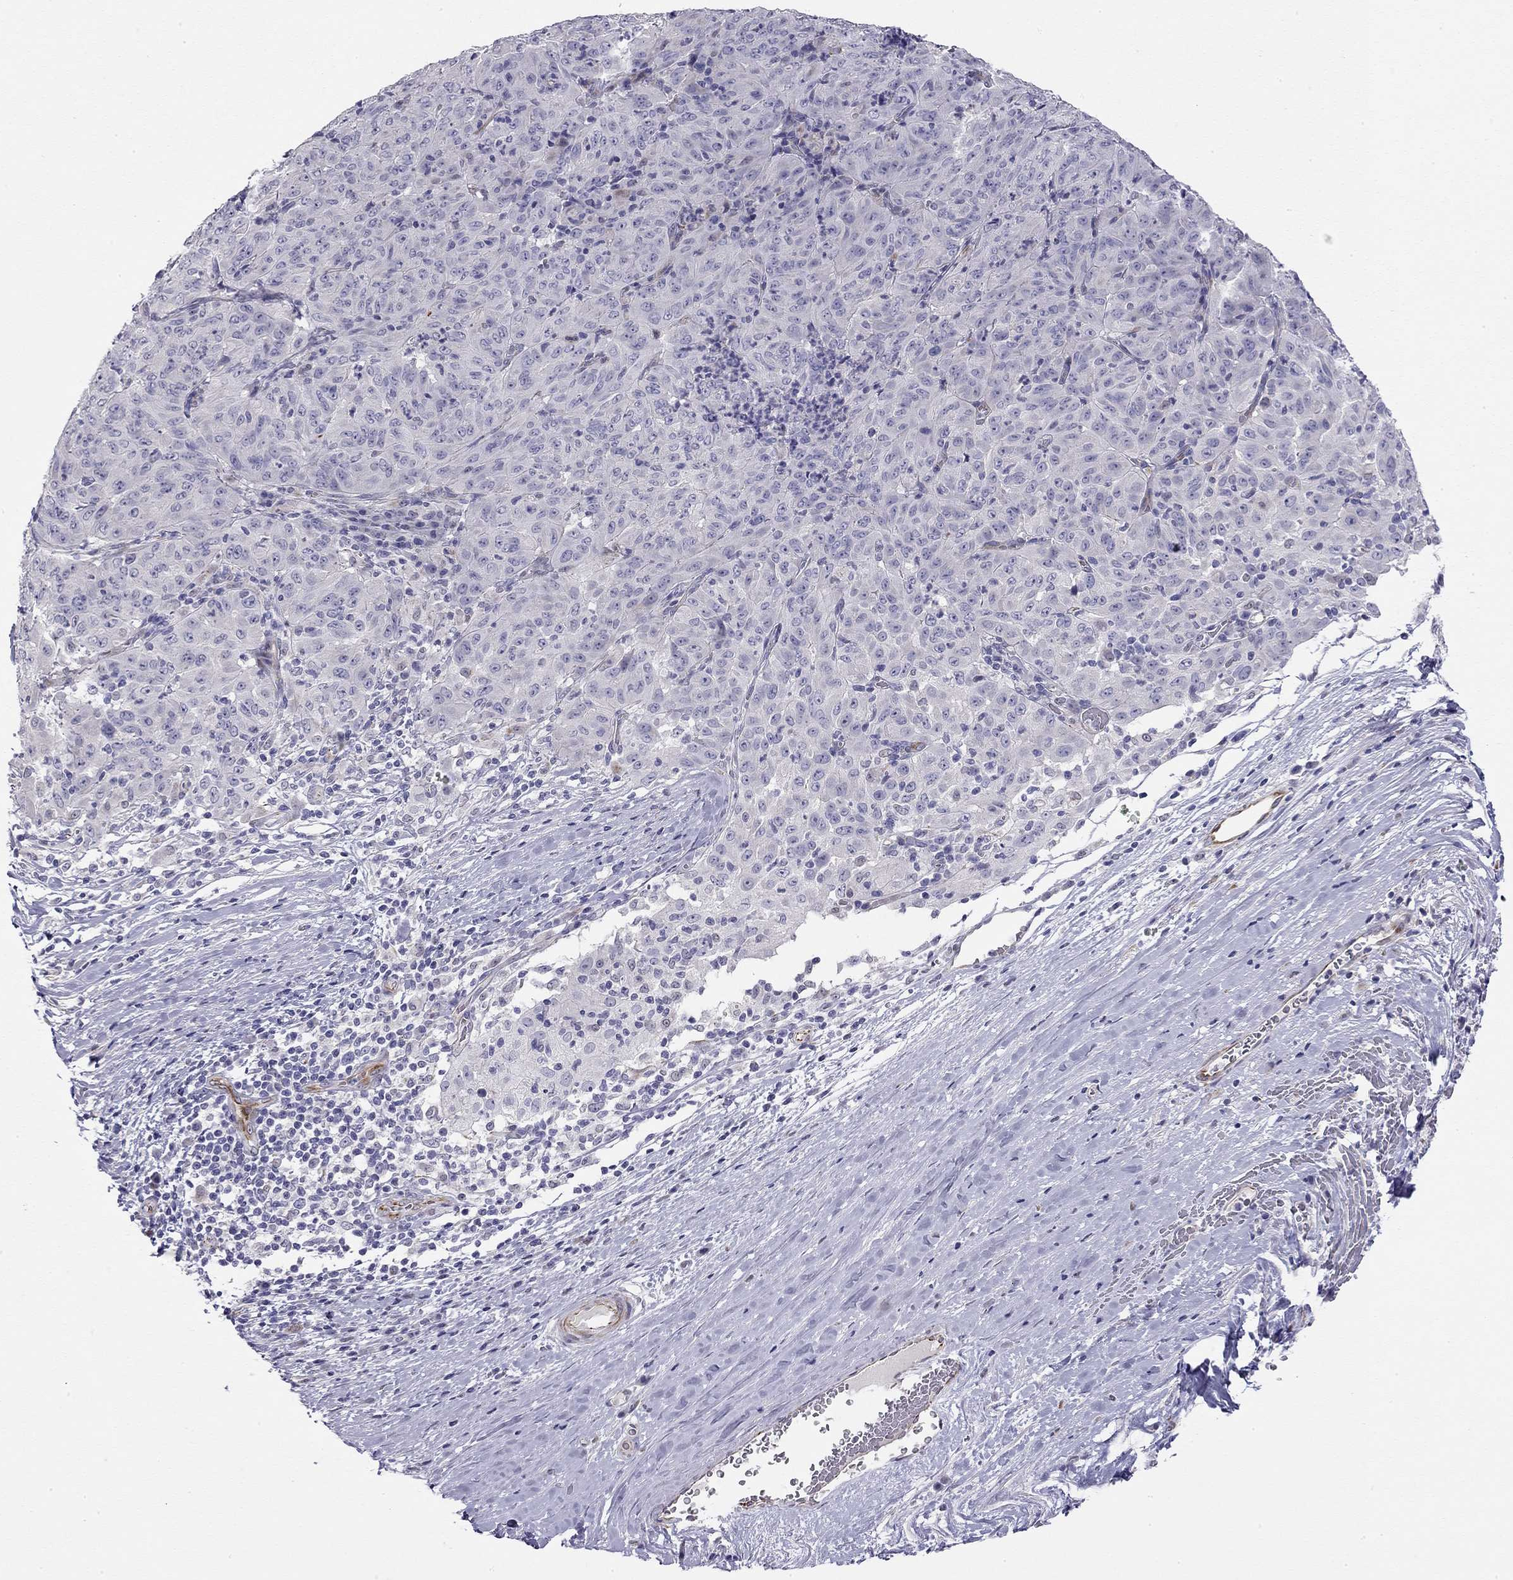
{"staining": {"intensity": "negative", "quantity": "none", "location": "none"}, "tissue": "pancreatic cancer", "cell_type": "Tumor cells", "image_type": "cancer", "snomed": [{"axis": "morphology", "description": "Adenocarcinoma, NOS"}, {"axis": "topography", "description": "Pancreas"}], "caption": "This is a histopathology image of immunohistochemistry (IHC) staining of pancreatic adenocarcinoma, which shows no positivity in tumor cells.", "gene": "RTL1", "patient": {"sex": "male", "age": 63}}